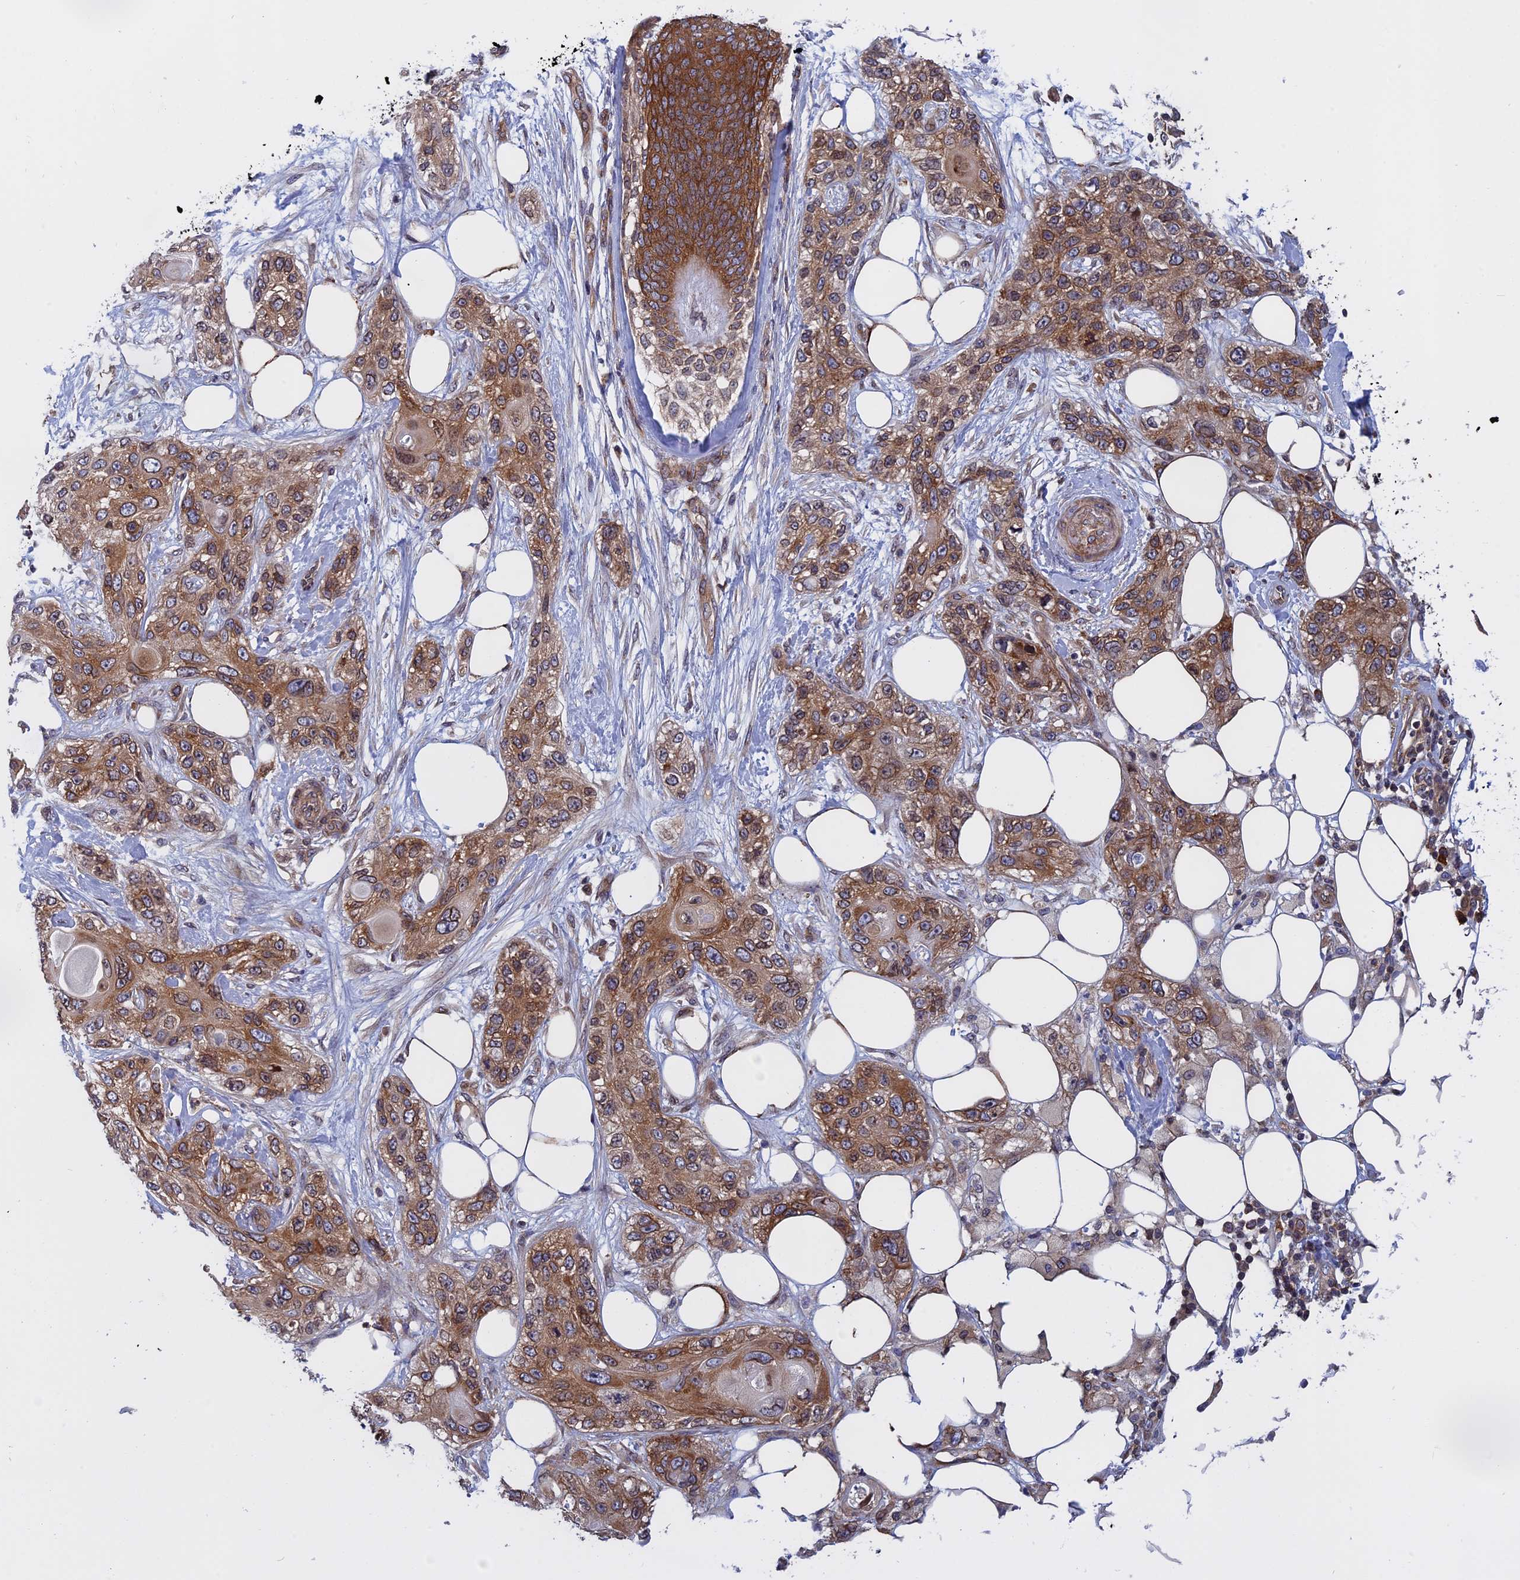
{"staining": {"intensity": "moderate", "quantity": ">75%", "location": "cytoplasmic/membranous,nuclear"}, "tissue": "skin cancer", "cell_type": "Tumor cells", "image_type": "cancer", "snomed": [{"axis": "morphology", "description": "Normal tissue, NOS"}, {"axis": "morphology", "description": "Squamous cell carcinoma, NOS"}, {"axis": "topography", "description": "Skin"}], "caption": "This photomicrograph displays immunohistochemistry (IHC) staining of squamous cell carcinoma (skin), with medium moderate cytoplasmic/membranous and nuclear staining in approximately >75% of tumor cells.", "gene": "NAA10", "patient": {"sex": "male", "age": 72}}